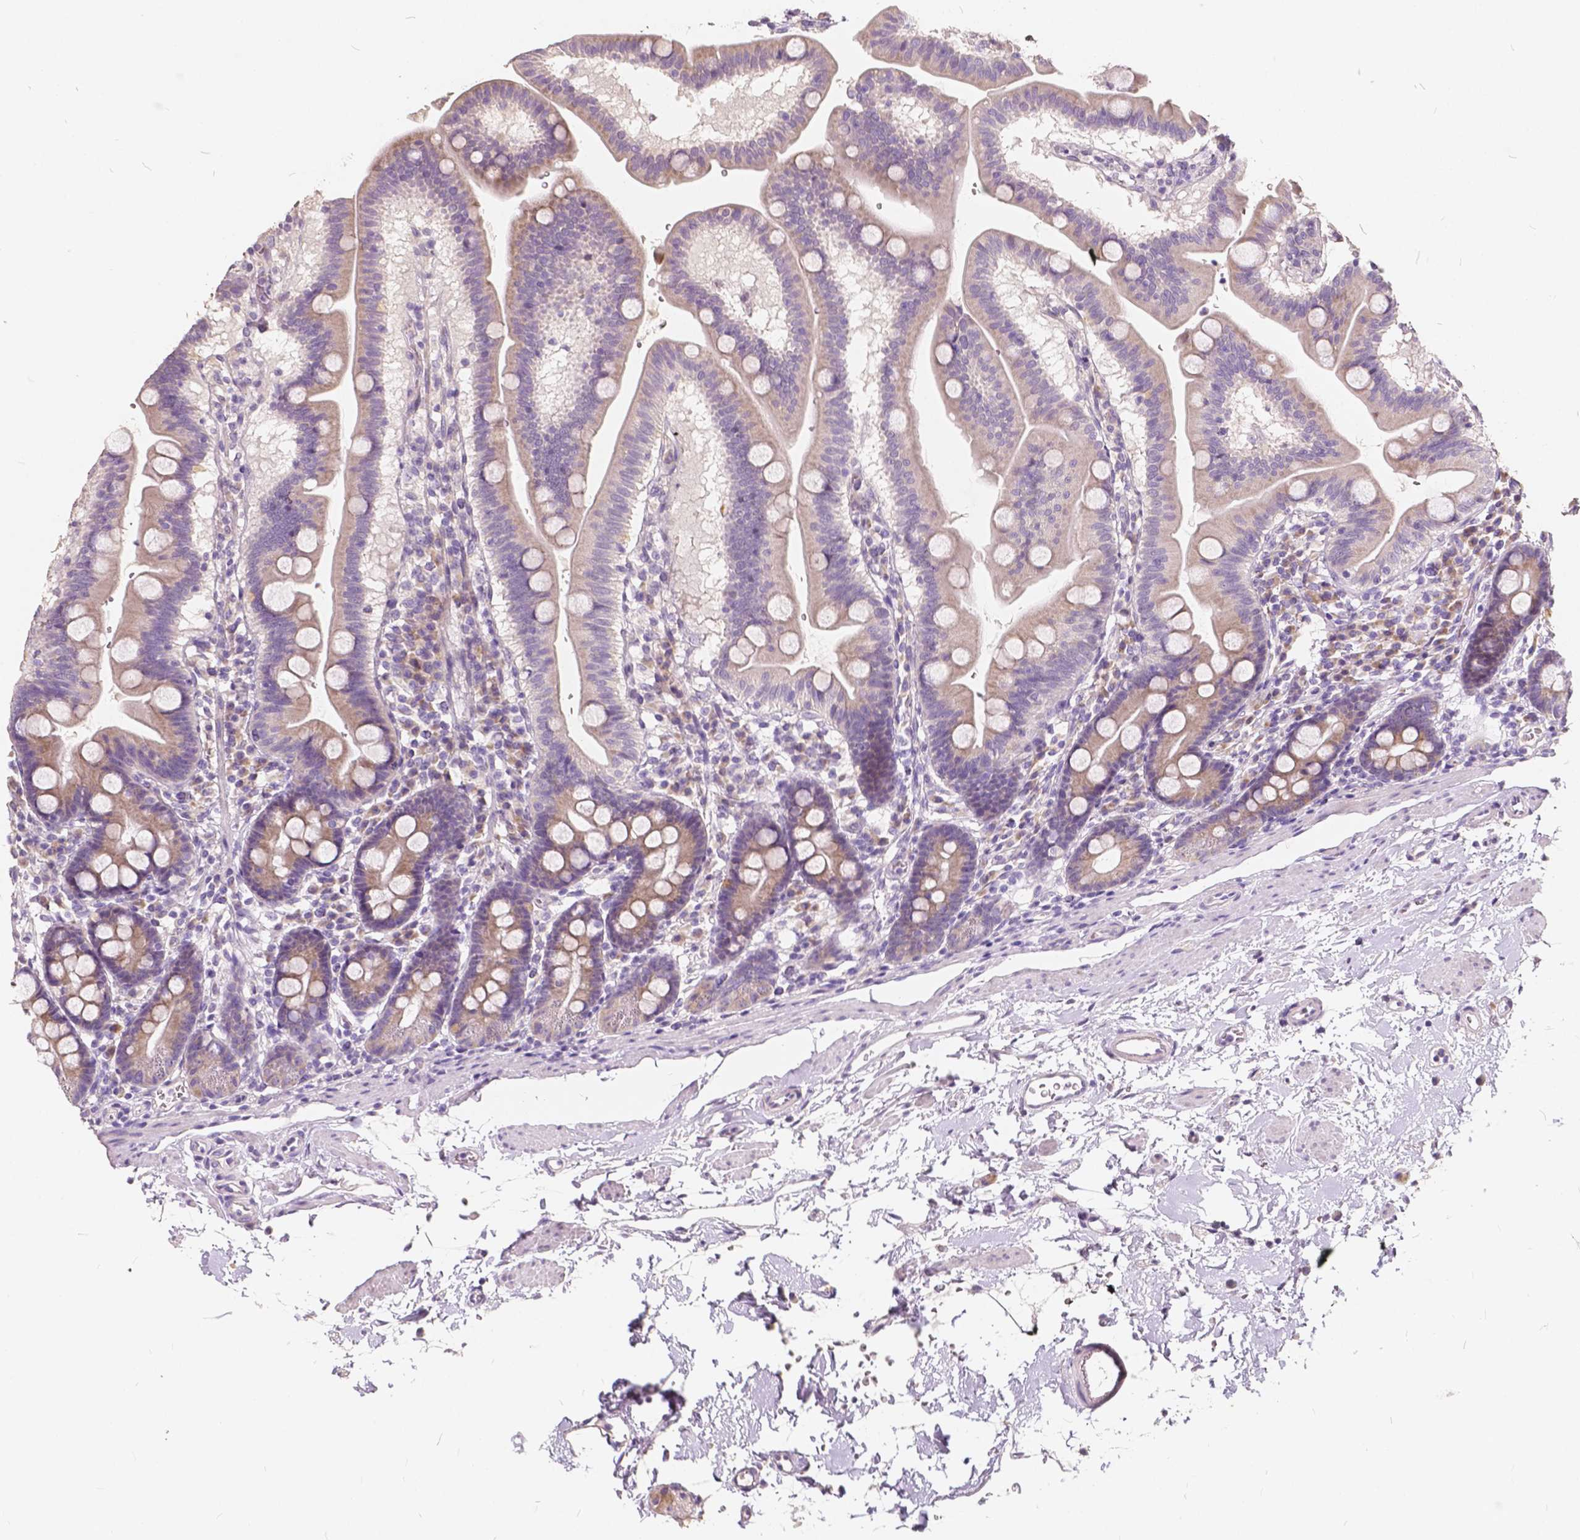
{"staining": {"intensity": "weak", "quantity": ">75%", "location": "cytoplasmic/membranous"}, "tissue": "duodenum", "cell_type": "Glandular cells", "image_type": "normal", "snomed": [{"axis": "morphology", "description": "Normal tissue, NOS"}, {"axis": "topography", "description": "Duodenum"}], "caption": "Glandular cells reveal low levels of weak cytoplasmic/membranous expression in about >75% of cells in normal duodenum.", "gene": "SLC7A8", "patient": {"sex": "male", "age": 59}}